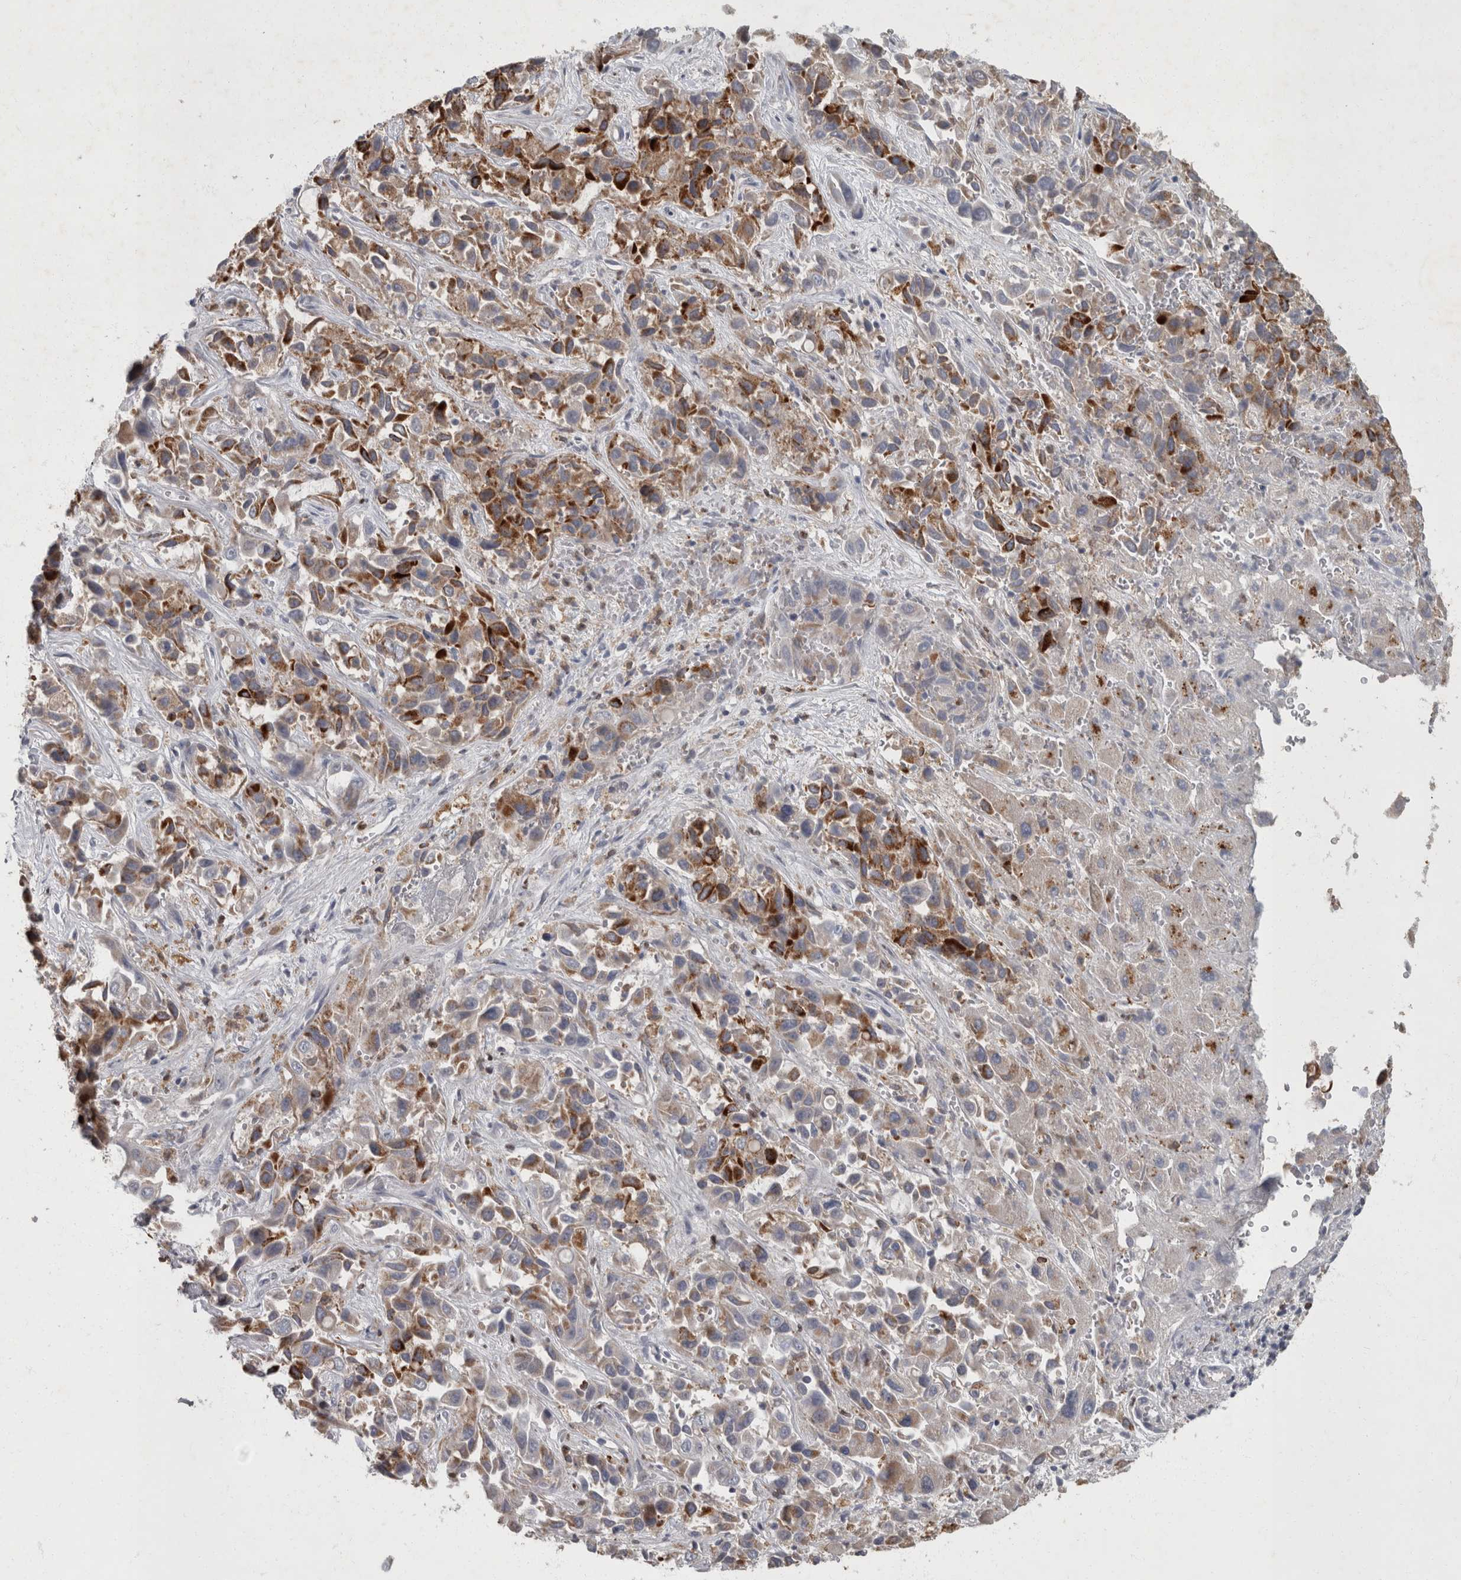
{"staining": {"intensity": "strong", "quantity": "25%-75%", "location": "cytoplasmic/membranous"}, "tissue": "liver cancer", "cell_type": "Tumor cells", "image_type": "cancer", "snomed": [{"axis": "morphology", "description": "Cholangiocarcinoma"}, {"axis": "topography", "description": "Liver"}], "caption": "Immunohistochemical staining of human cholangiocarcinoma (liver) exhibits high levels of strong cytoplasmic/membranous protein positivity in approximately 25%-75% of tumor cells.", "gene": "PPP1R3C", "patient": {"sex": "female", "age": 52}}